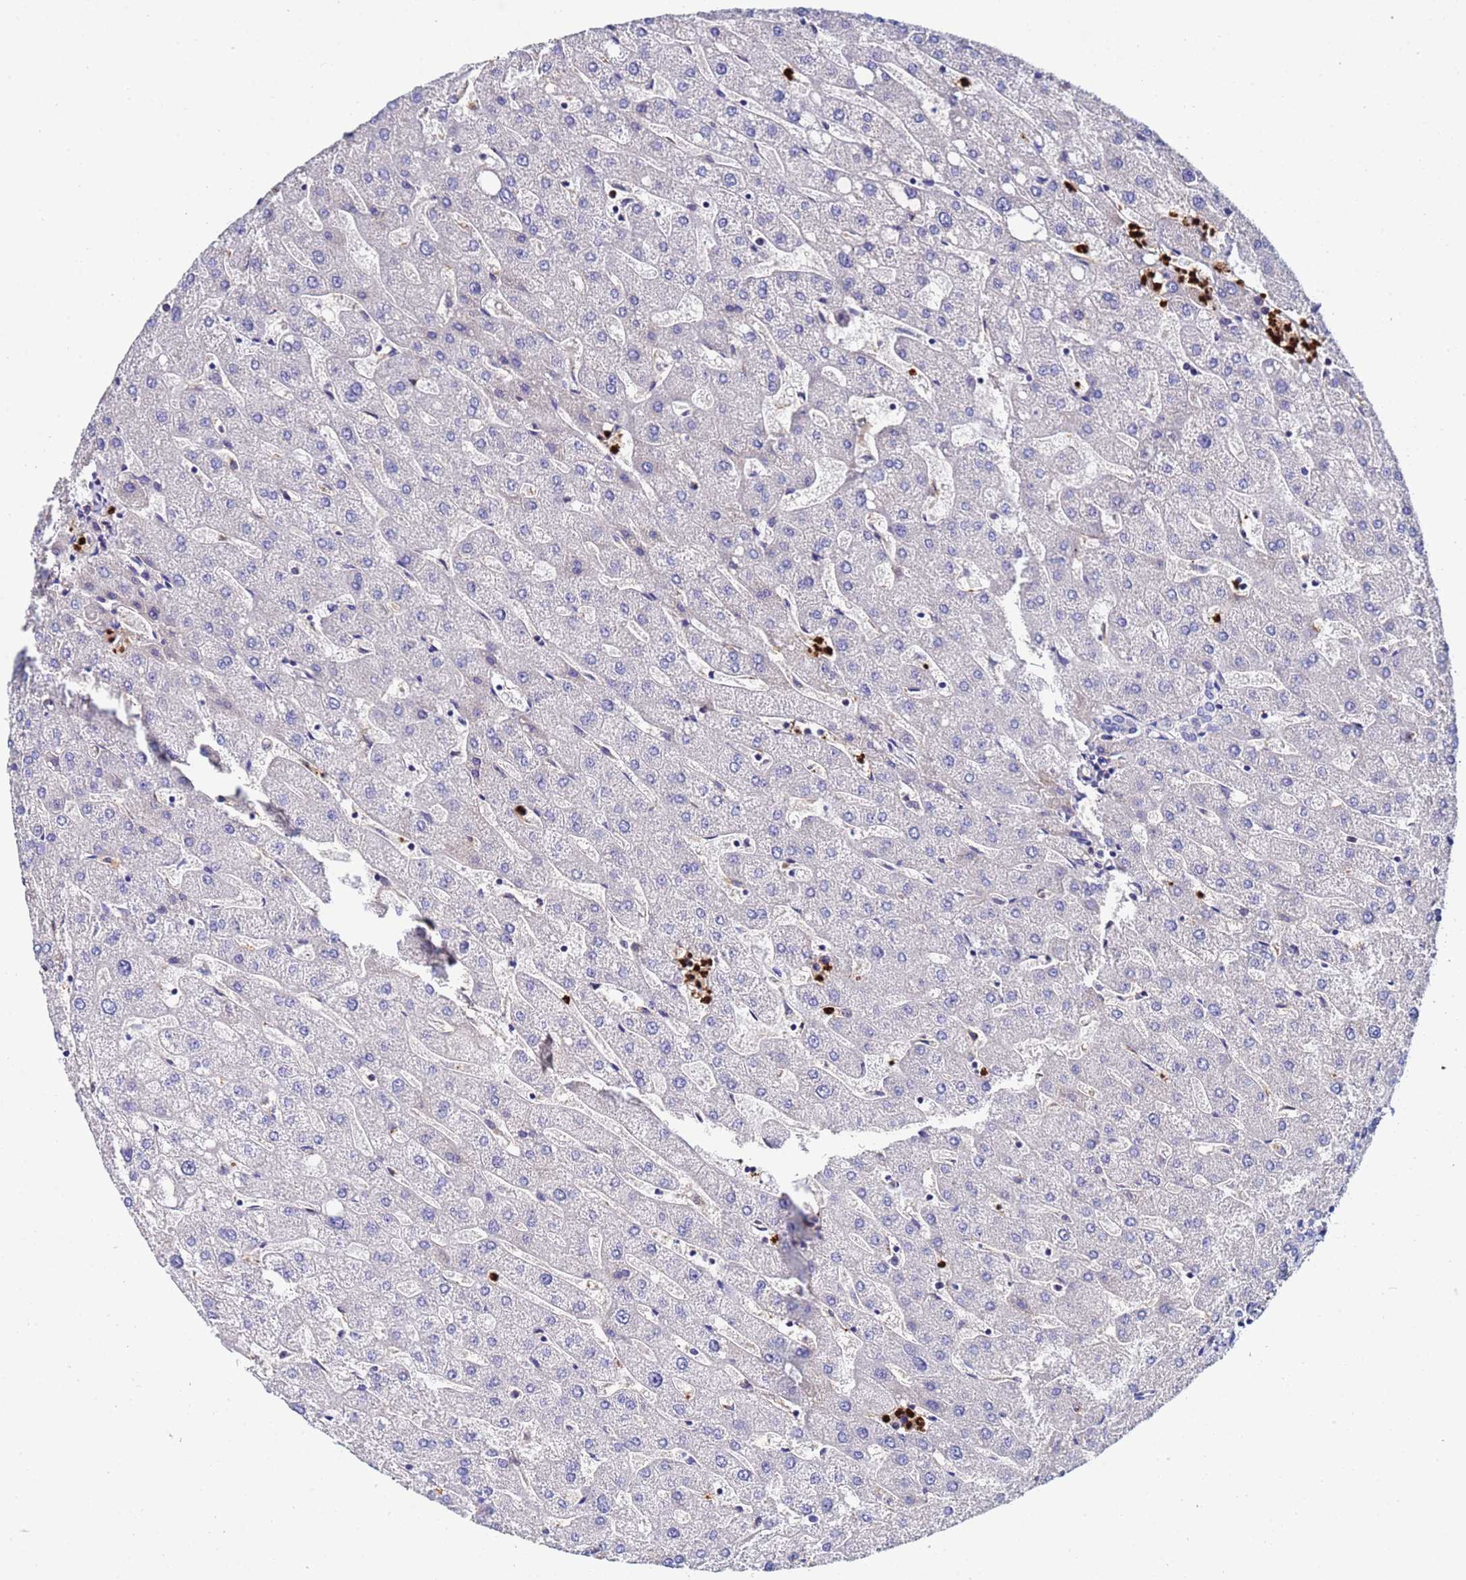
{"staining": {"intensity": "negative", "quantity": "none", "location": "none"}, "tissue": "liver", "cell_type": "Cholangiocytes", "image_type": "normal", "snomed": [{"axis": "morphology", "description": "Normal tissue, NOS"}, {"axis": "topography", "description": "Liver"}], "caption": "Protein analysis of benign liver demonstrates no significant staining in cholangiocytes. (Brightfield microscopy of DAB immunohistochemistry at high magnification).", "gene": "TUBAL3", "patient": {"sex": "male", "age": 67}}